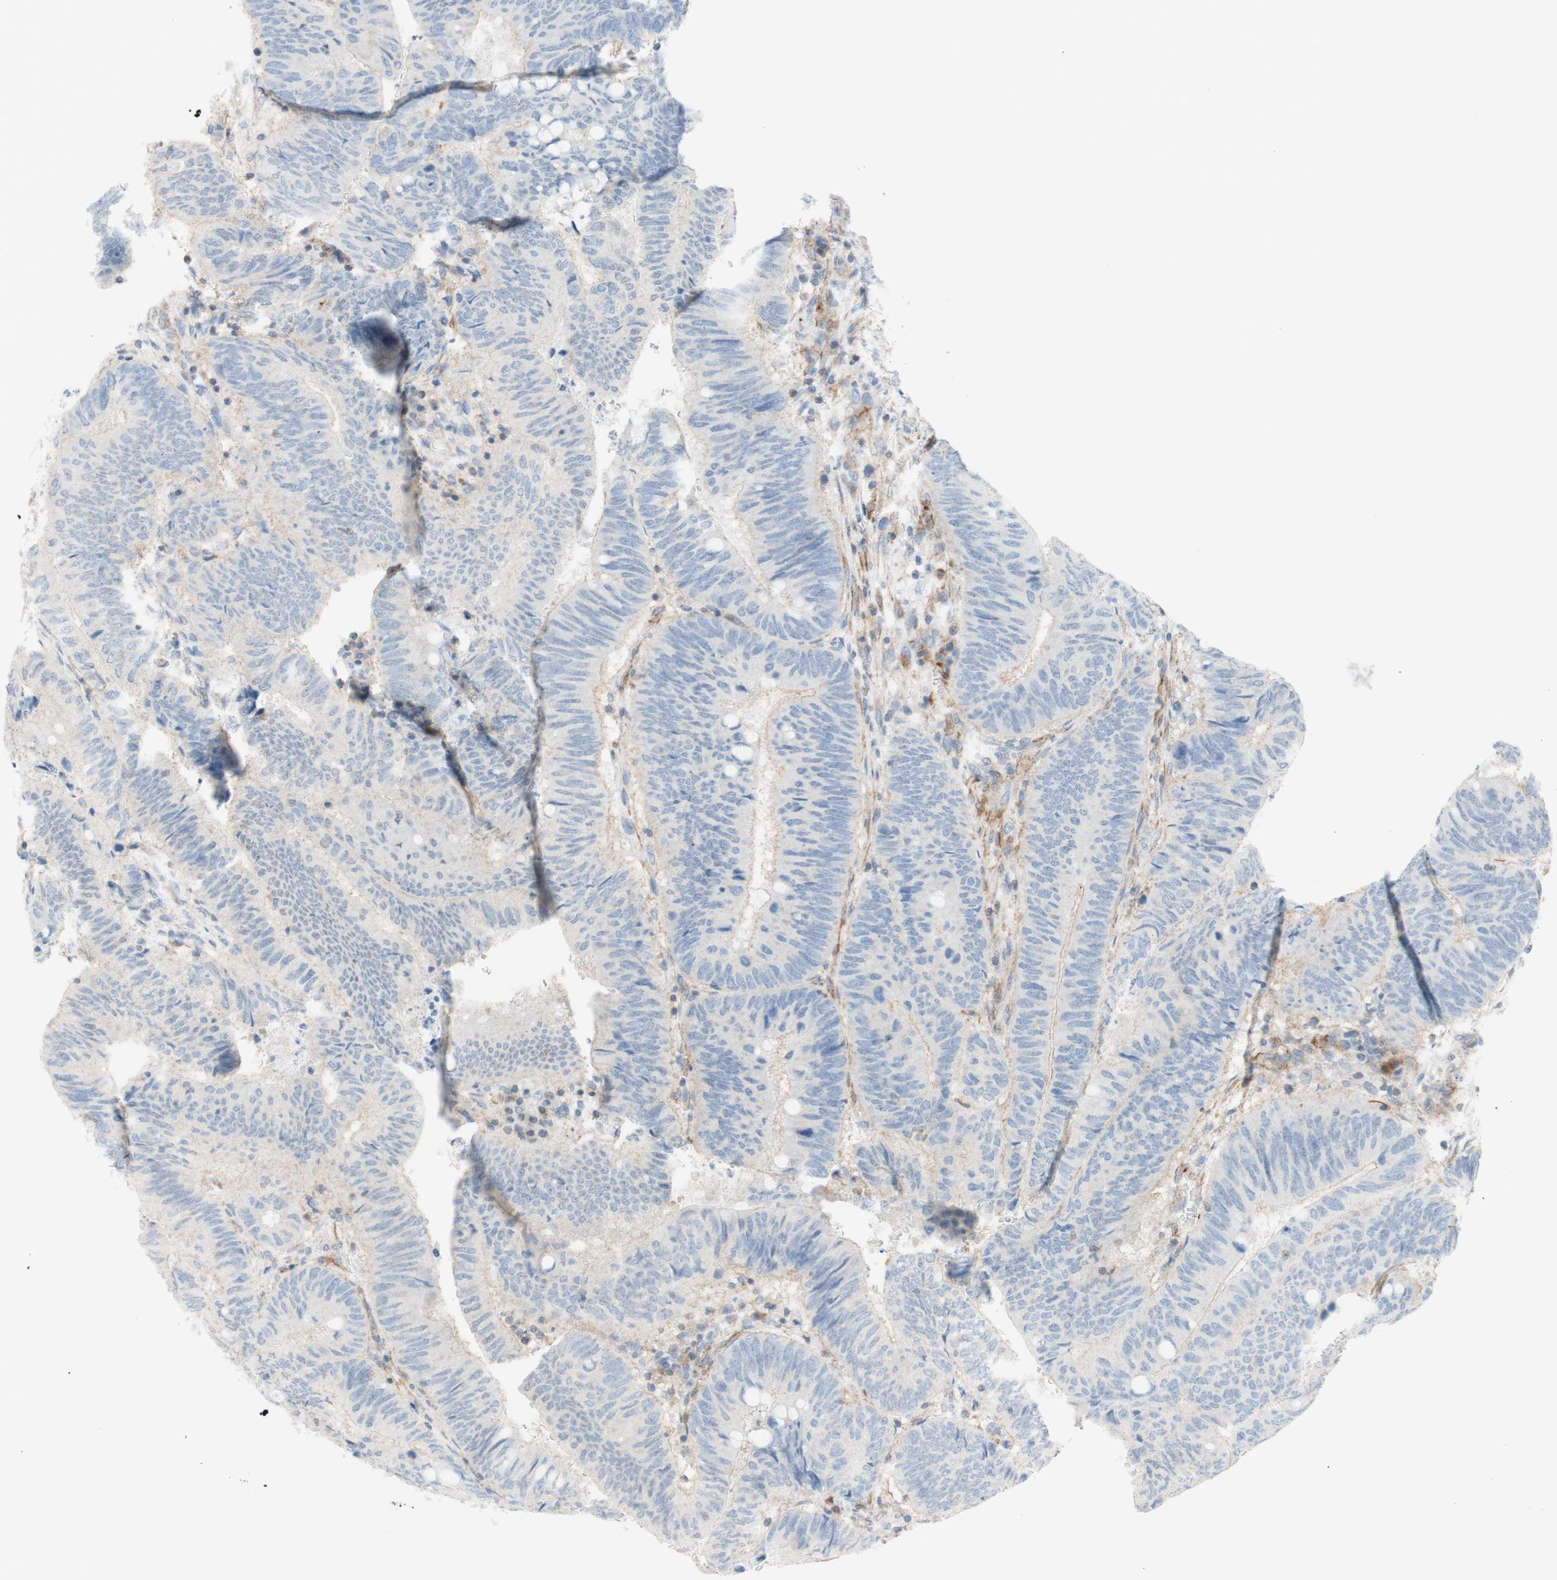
{"staining": {"intensity": "weak", "quantity": "<25%", "location": "cytoplasmic/membranous"}, "tissue": "colorectal cancer", "cell_type": "Tumor cells", "image_type": "cancer", "snomed": [{"axis": "morphology", "description": "Normal tissue, NOS"}, {"axis": "morphology", "description": "Adenocarcinoma, NOS"}, {"axis": "topography", "description": "Rectum"}, {"axis": "topography", "description": "Peripheral nerve tissue"}], "caption": "This is a micrograph of immunohistochemistry (IHC) staining of colorectal cancer (adenocarcinoma), which shows no positivity in tumor cells.", "gene": "POU2AF1", "patient": {"sex": "male", "age": 92}}